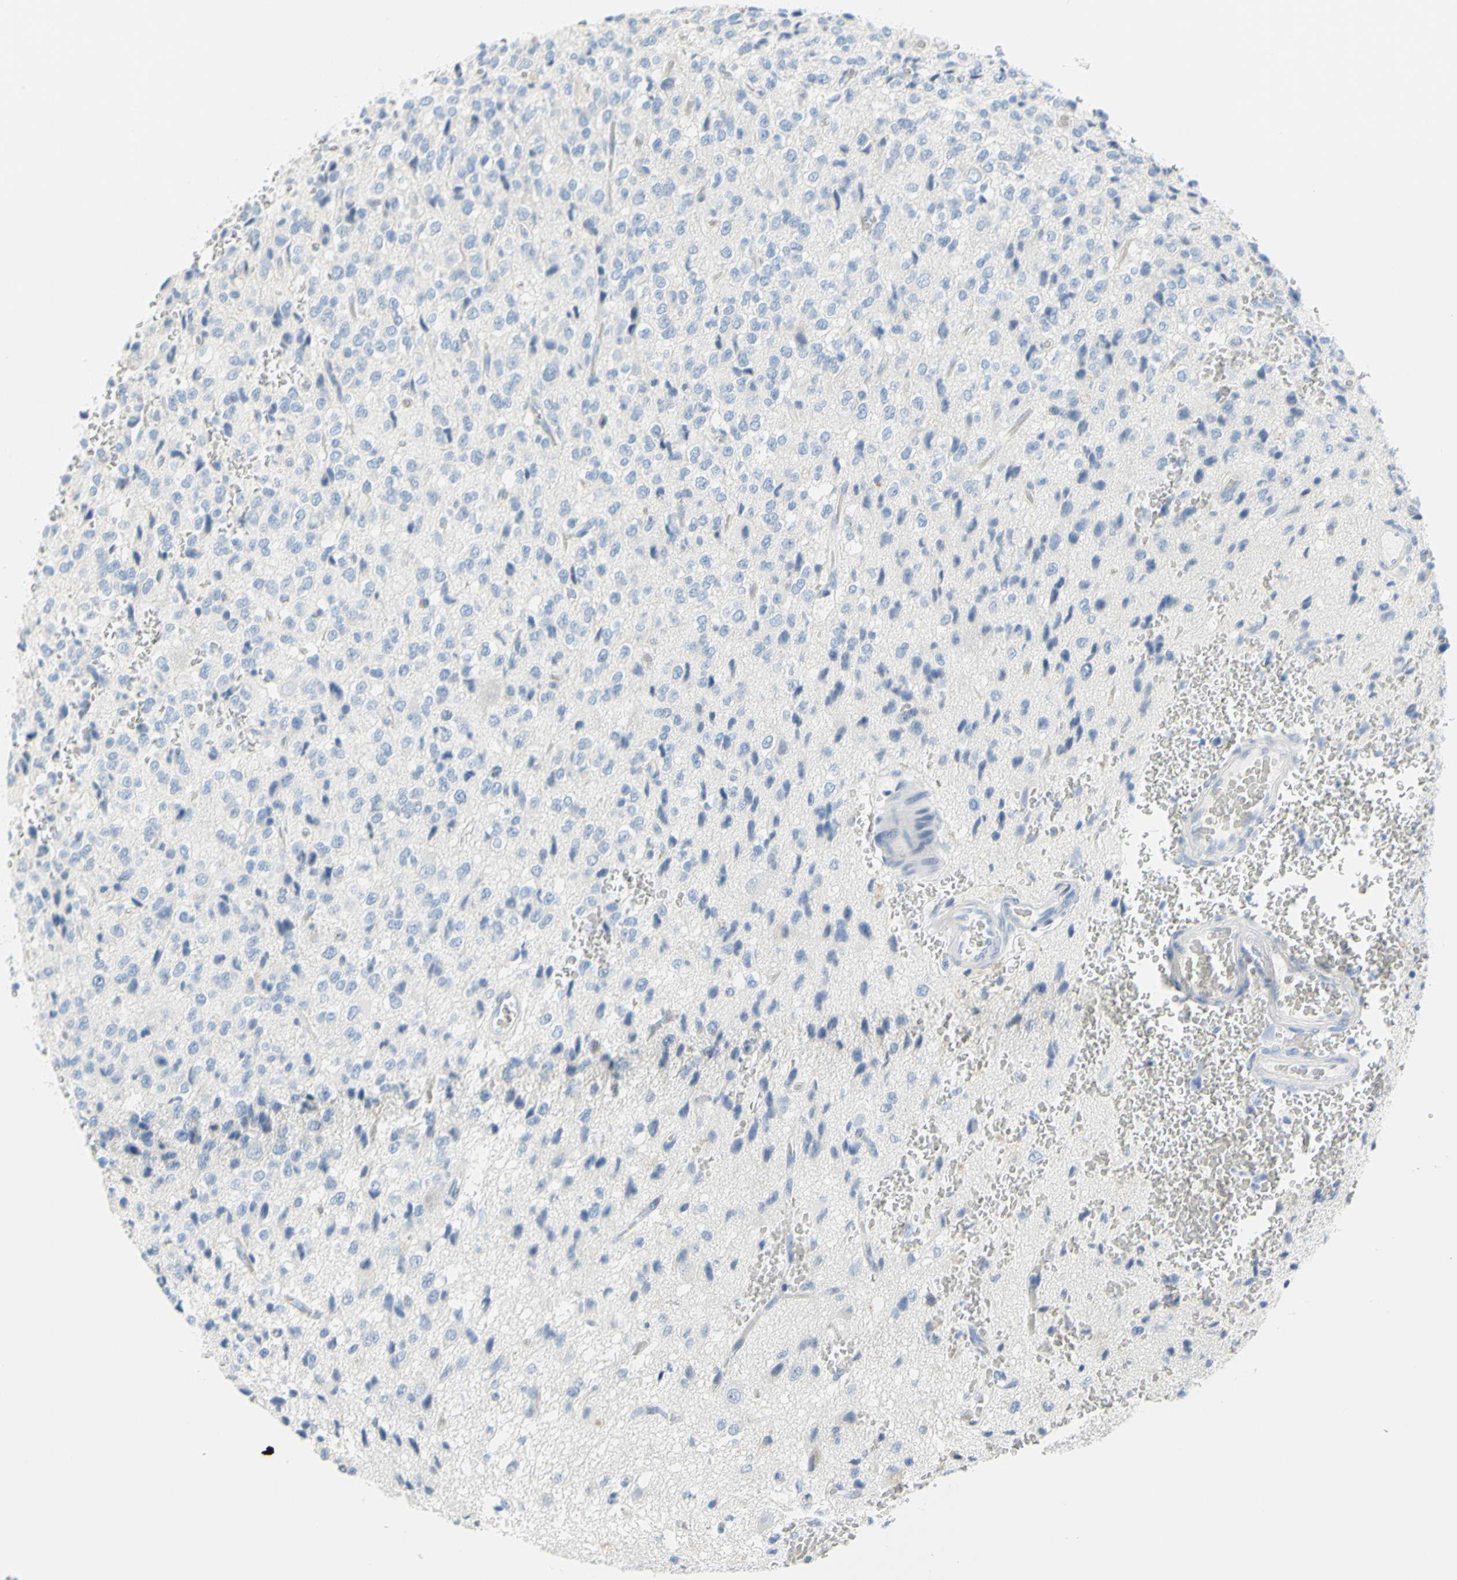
{"staining": {"intensity": "negative", "quantity": "none", "location": "none"}, "tissue": "glioma", "cell_type": "Tumor cells", "image_type": "cancer", "snomed": [{"axis": "morphology", "description": "Glioma, malignant, High grade"}, {"axis": "topography", "description": "pancreas cauda"}], "caption": "The image reveals no significant positivity in tumor cells of malignant glioma (high-grade).", "gene": "DCT", "patient": {"sex": "male", "age": 60}}